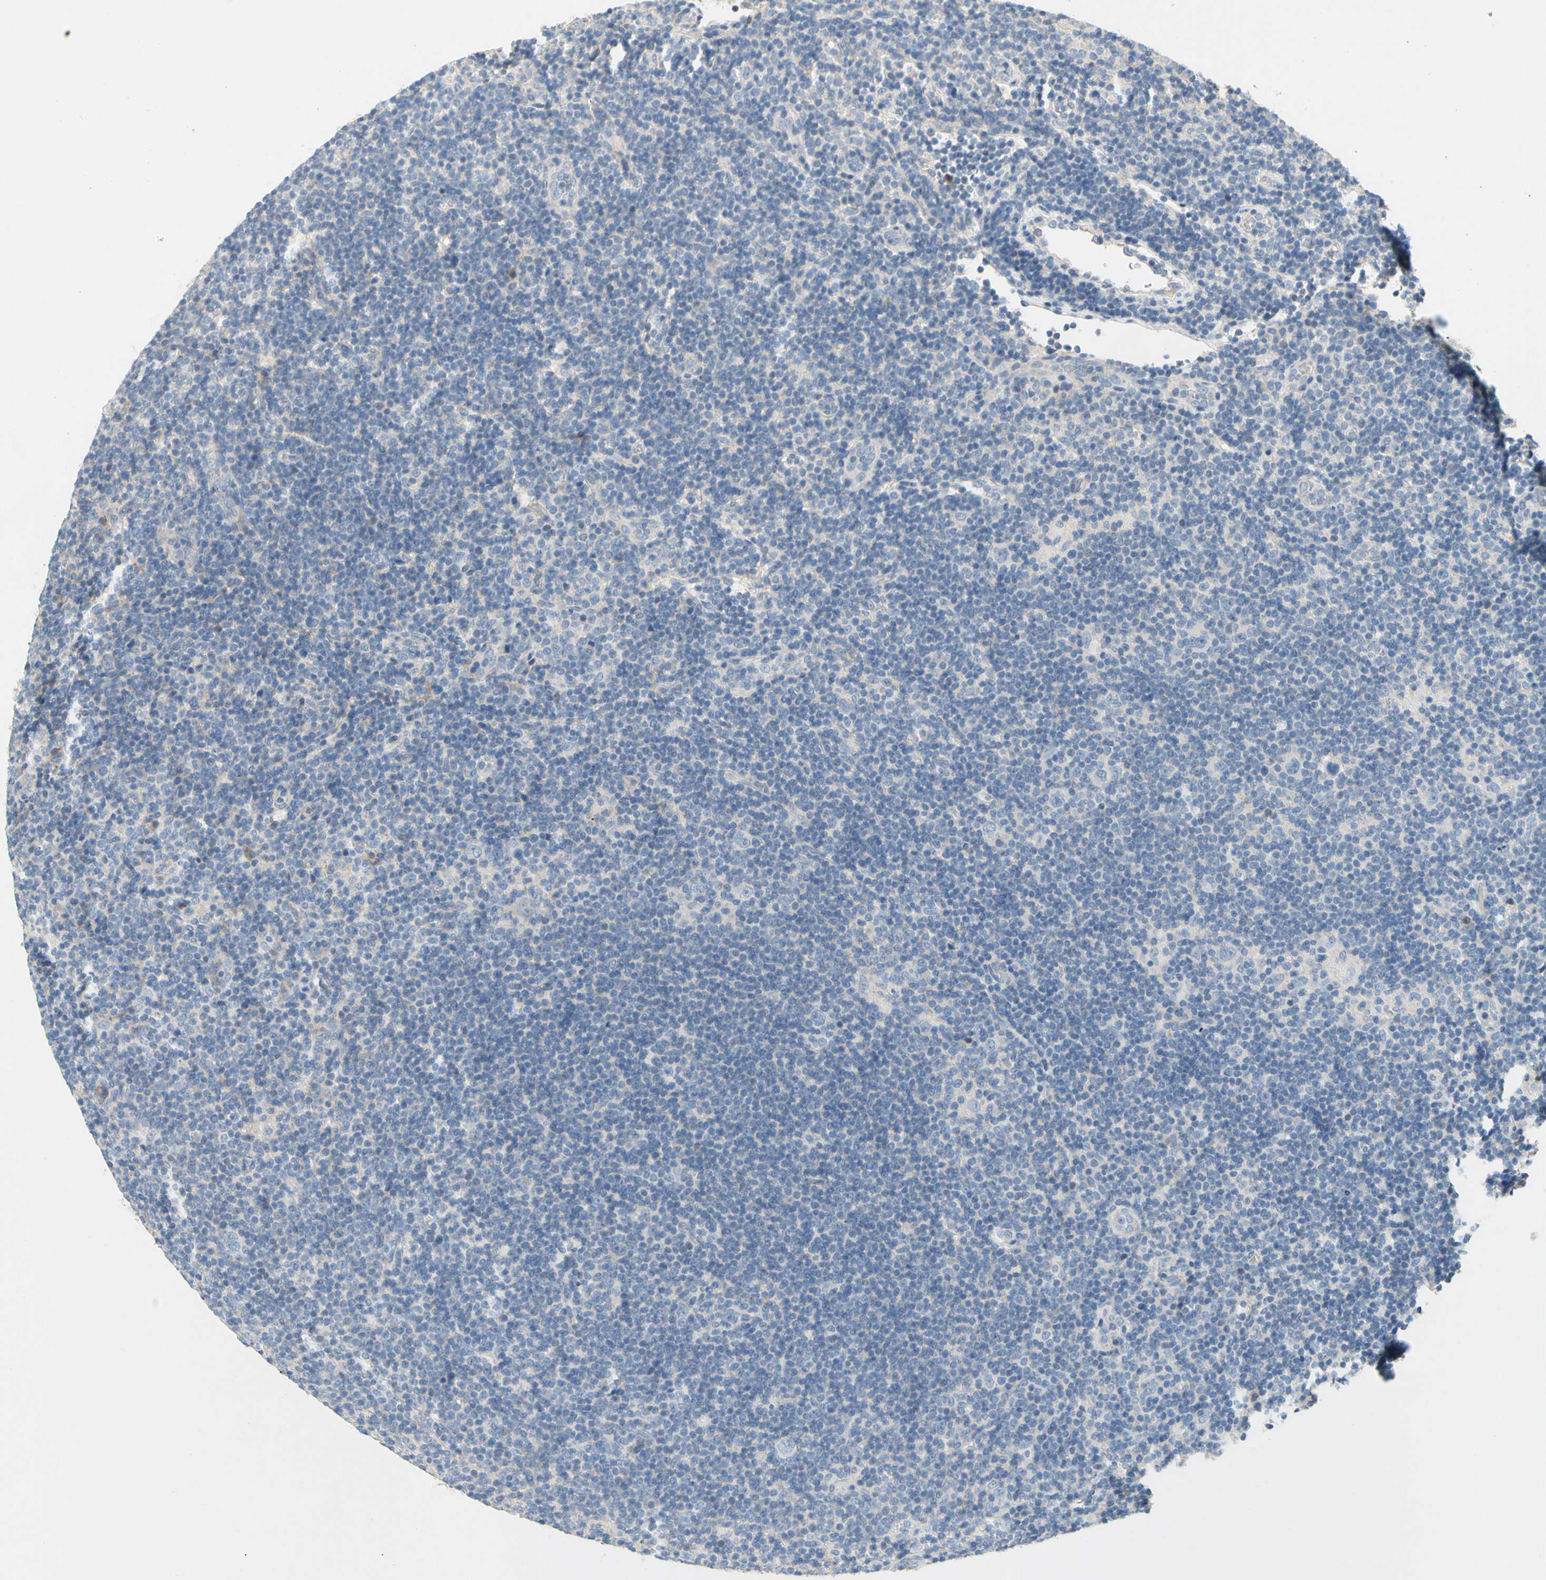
{"staining": {"intensity": "negative", "quantity": "none", "location": "none"}, "tissue": "lymphoma", "cell_type": "Tumor cells", "image_type": "cancer", "snomed": [{"axis": "morphology", "description": "Hodgkin's disease, NOS"}, {"axis": "topography", "description": "Lymph node"}], "caption": "This is a photomicrograph of IHC staining of Hodgkin's disease, which shows no expression in tumor cells. The staining is performed using DAB brown chromogen with nuclei counter-stained in using hematoxylin.", "gene": "CCM2L", "patient": {"sex": "female", "age": 57}}